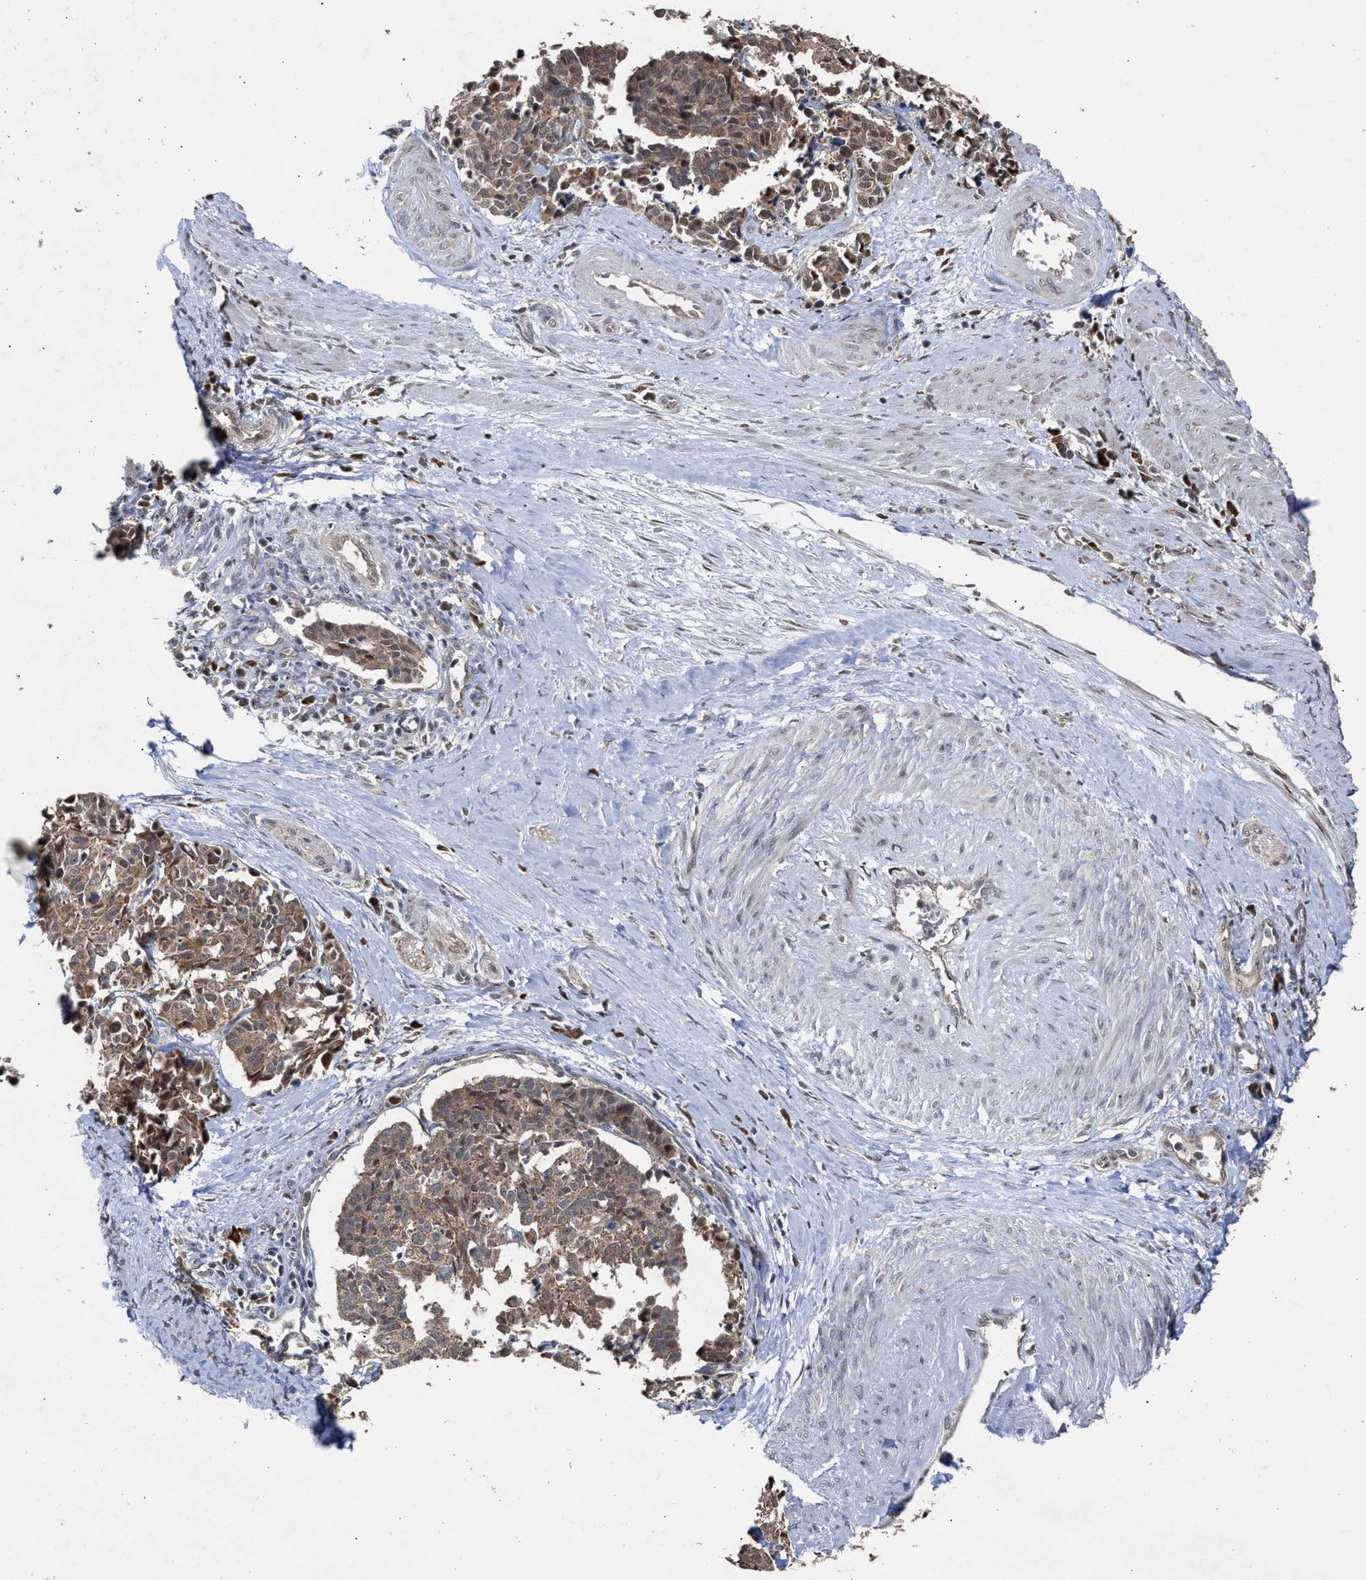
{"staining": {"intensity": "moderate", "quantity": ">75%", "location": "cytoplasmic/membranous"}, "tissue": "cervical cancer", "cell_type": "Tumor cells", "image_type": "cancer", "snomed": [{"axis": "morphology", "description": "Normal tissue, NOS"}, {"axis": "morphology", "description": "Squamous cell carcinoma, NOS"}, {"axis": "topography", "description": "Cervix"}], "caption": "Cervical squamous cell carcinoma stained for a protein displays moderate cytoplasmic/membranous positivity in tumor cells.", "gene": "MKNK2", "patient": {"sex": "female", "age": 35}}